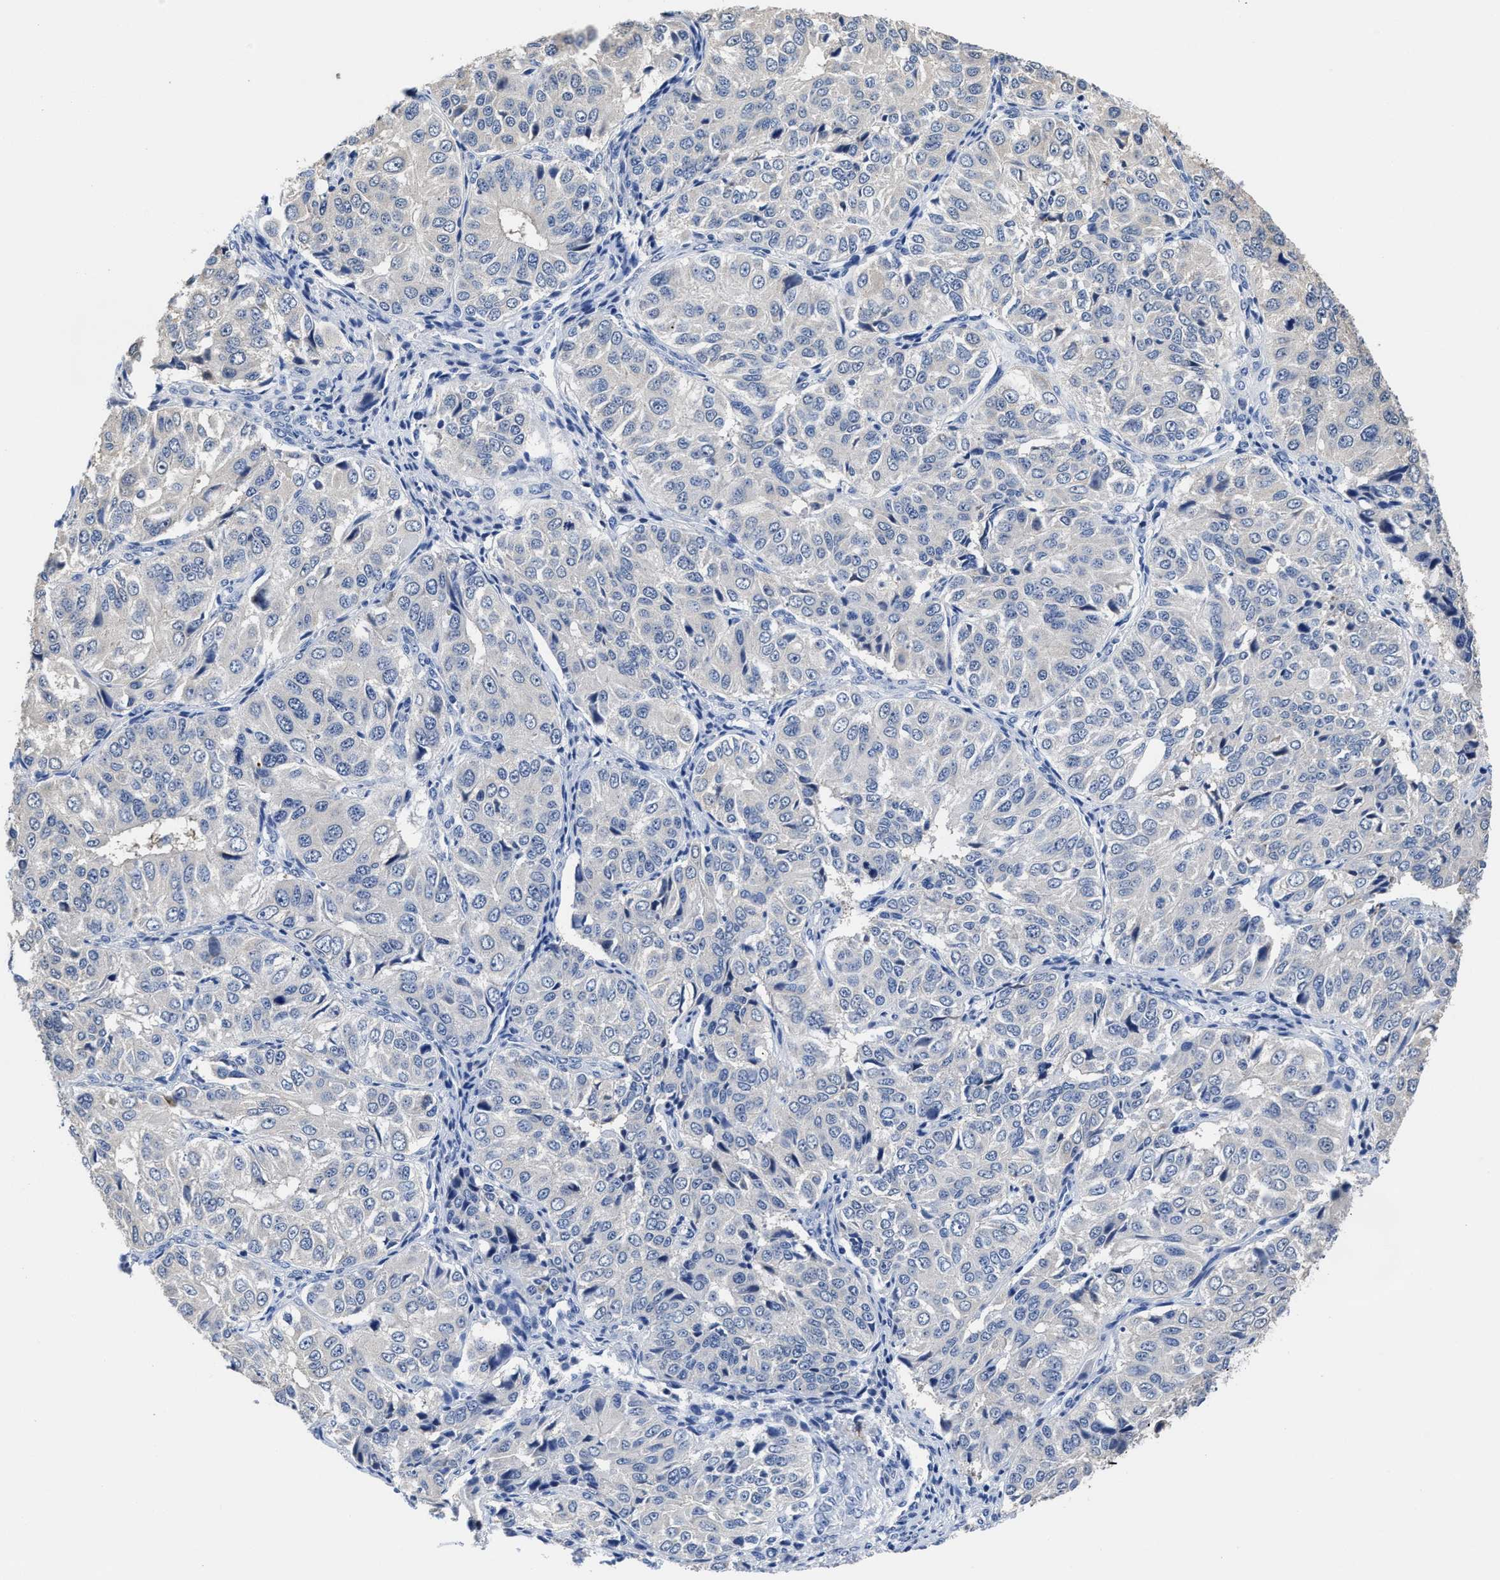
{"staining": {"intensity": "negative", "quantity": "none", "location": "none"}, "tissue": "ovarian cancer", "cell_type": "Tumor cells", "image_type": "cancer", "snomed": [{"axis": "morphology", "description": "Carcinoma, endometroid"}, {"axis": "topography", "description": "Ovary"}], "caption": "High magnification brightfield microscopy of ovarian endometroid carcinoma stained with DAB (brown) and counterstained with hematoxylin (blue): tumor cells show no significant staining.", "gene": "HOOK1", "patient": {"sex": "female", "age": 51}}